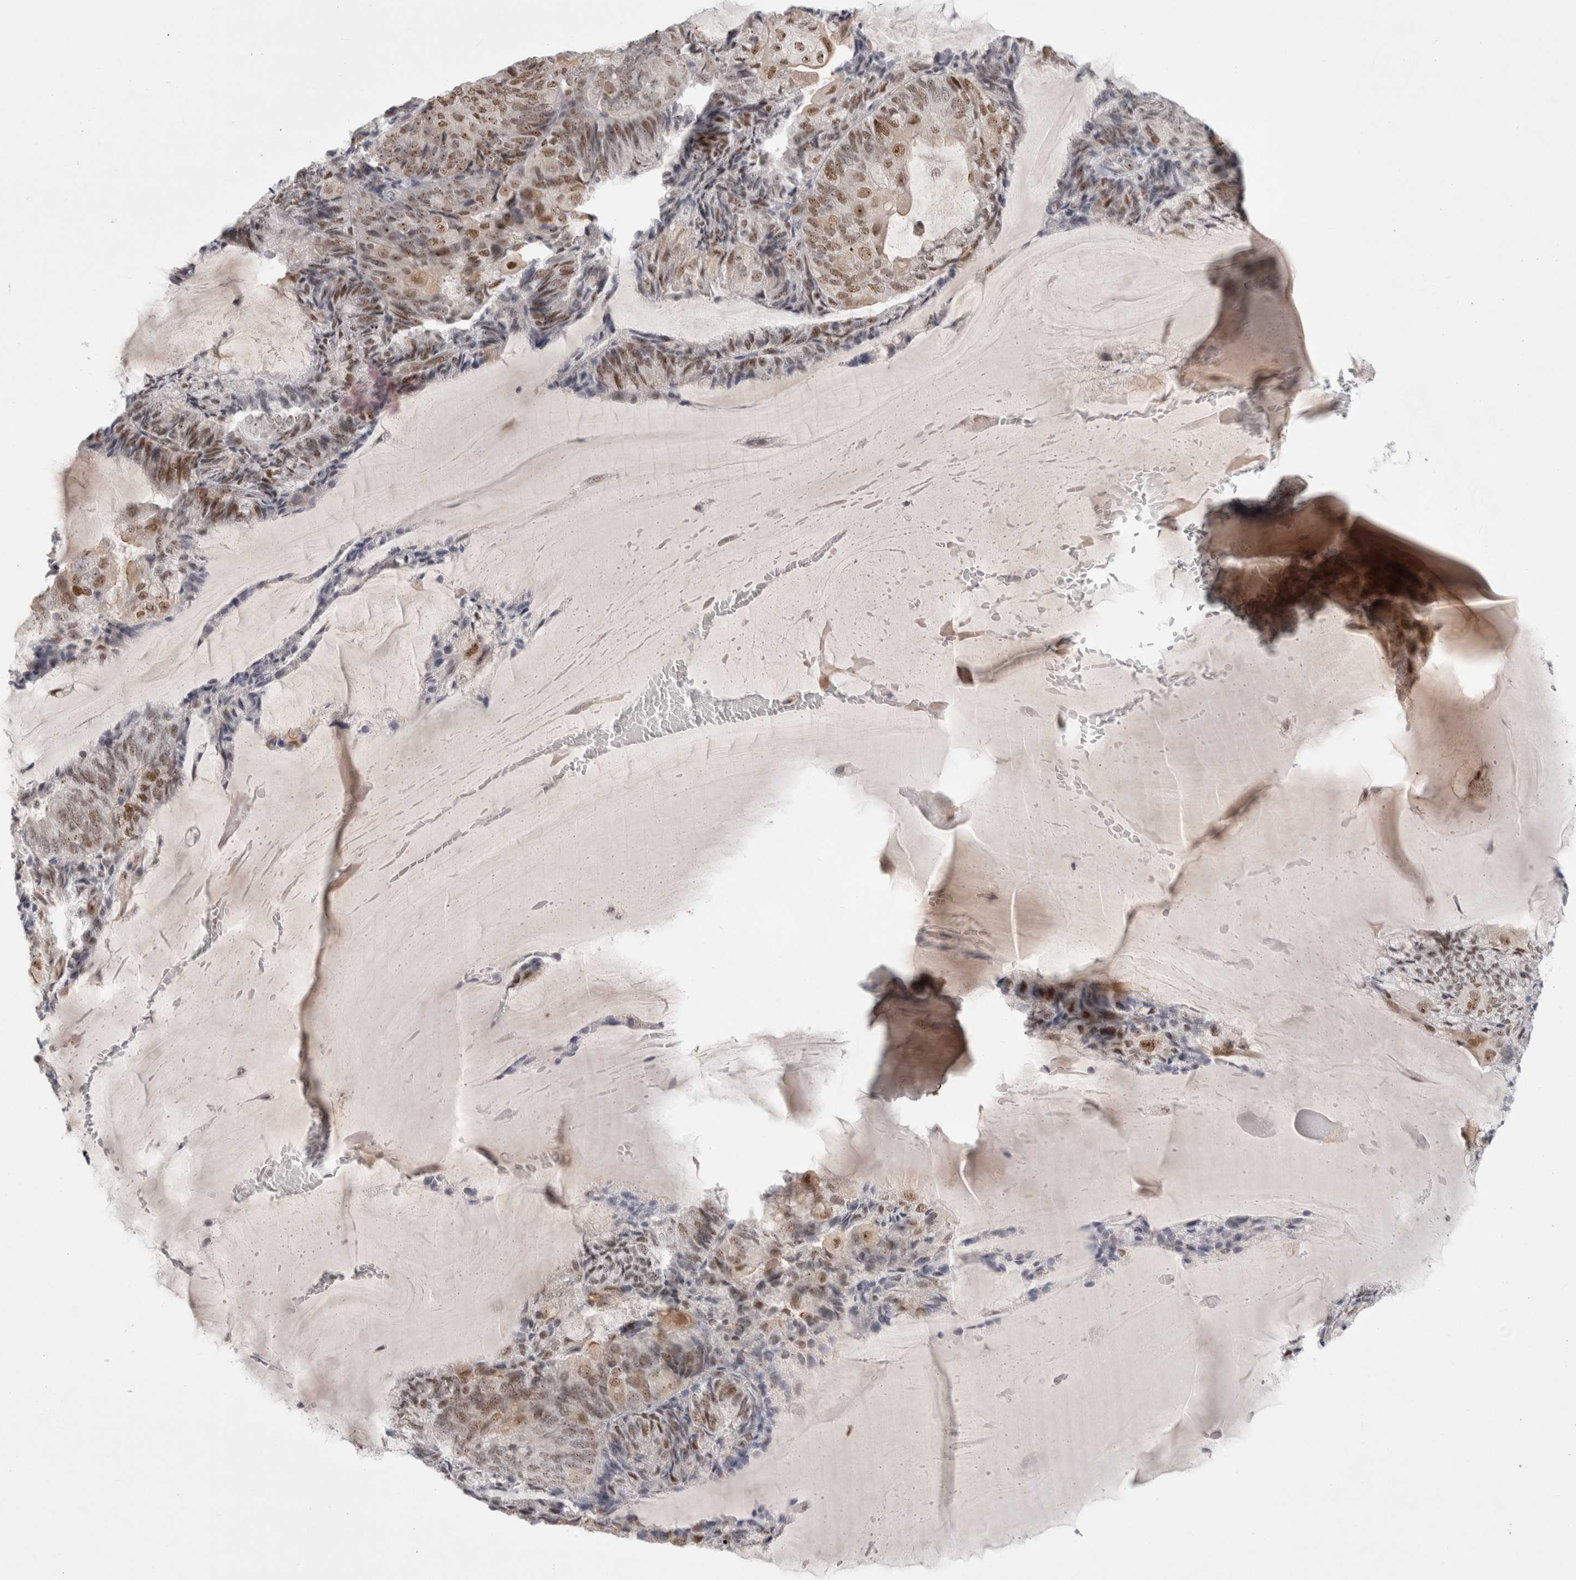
{"staining": {"intensity": "moderate", "quantity": "<25%", "location": "nuclear"}, "tissue": "endometrial cancer", "cell_type": "Tumor cells", "image_type": "cancer", "snomed": [{"axis": "morphology", "description": "Adenocarcinoma, NOS"}, {"axis": "topography", "description": "Endometrium"}], "caption": "Protein staining of adenocarcinoma (endometrial) tissue shows moderate nuclear positivity in approximately <25% of tumor cells.", "gene": "SENP6", "patient": {"sex": "female", "age": 81}}